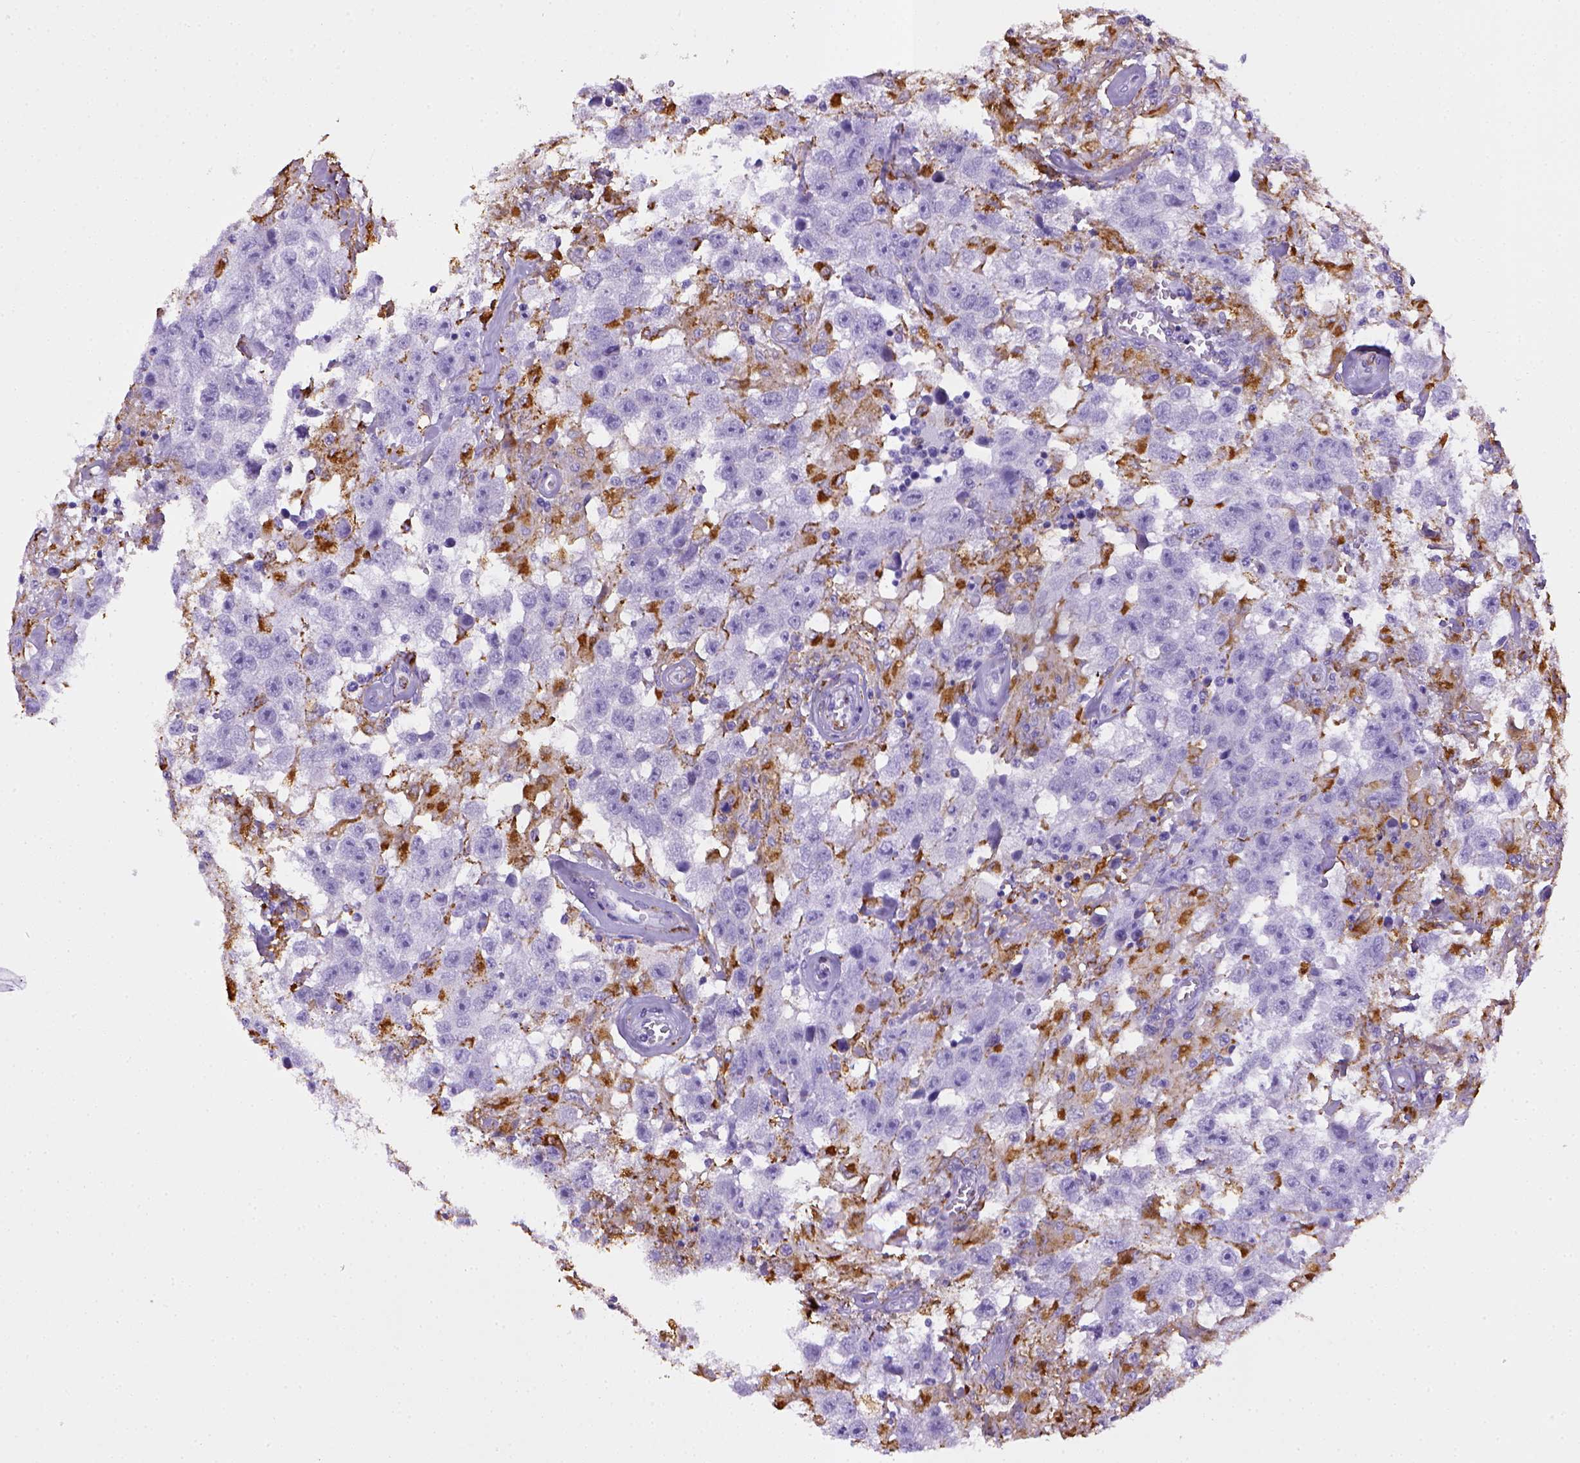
{"staining": {"intensity": "negative", "quantity": "none", "location": "none"}, "tissue": "testis cancer", "cell_type": "Tumor cells", "image_type": "cancer", "snomed": [{"axis": "morphology", "description": "Seminoma, NOS"}, {"axis": "topography", "description": "Testis"}], "caption": "IHC micrograph of human testis cancer stained for a protein (brown), which exhibits no staining in tumor cells.", "gene": "CD68", "patient": {"sex": "male", "age": 43}}